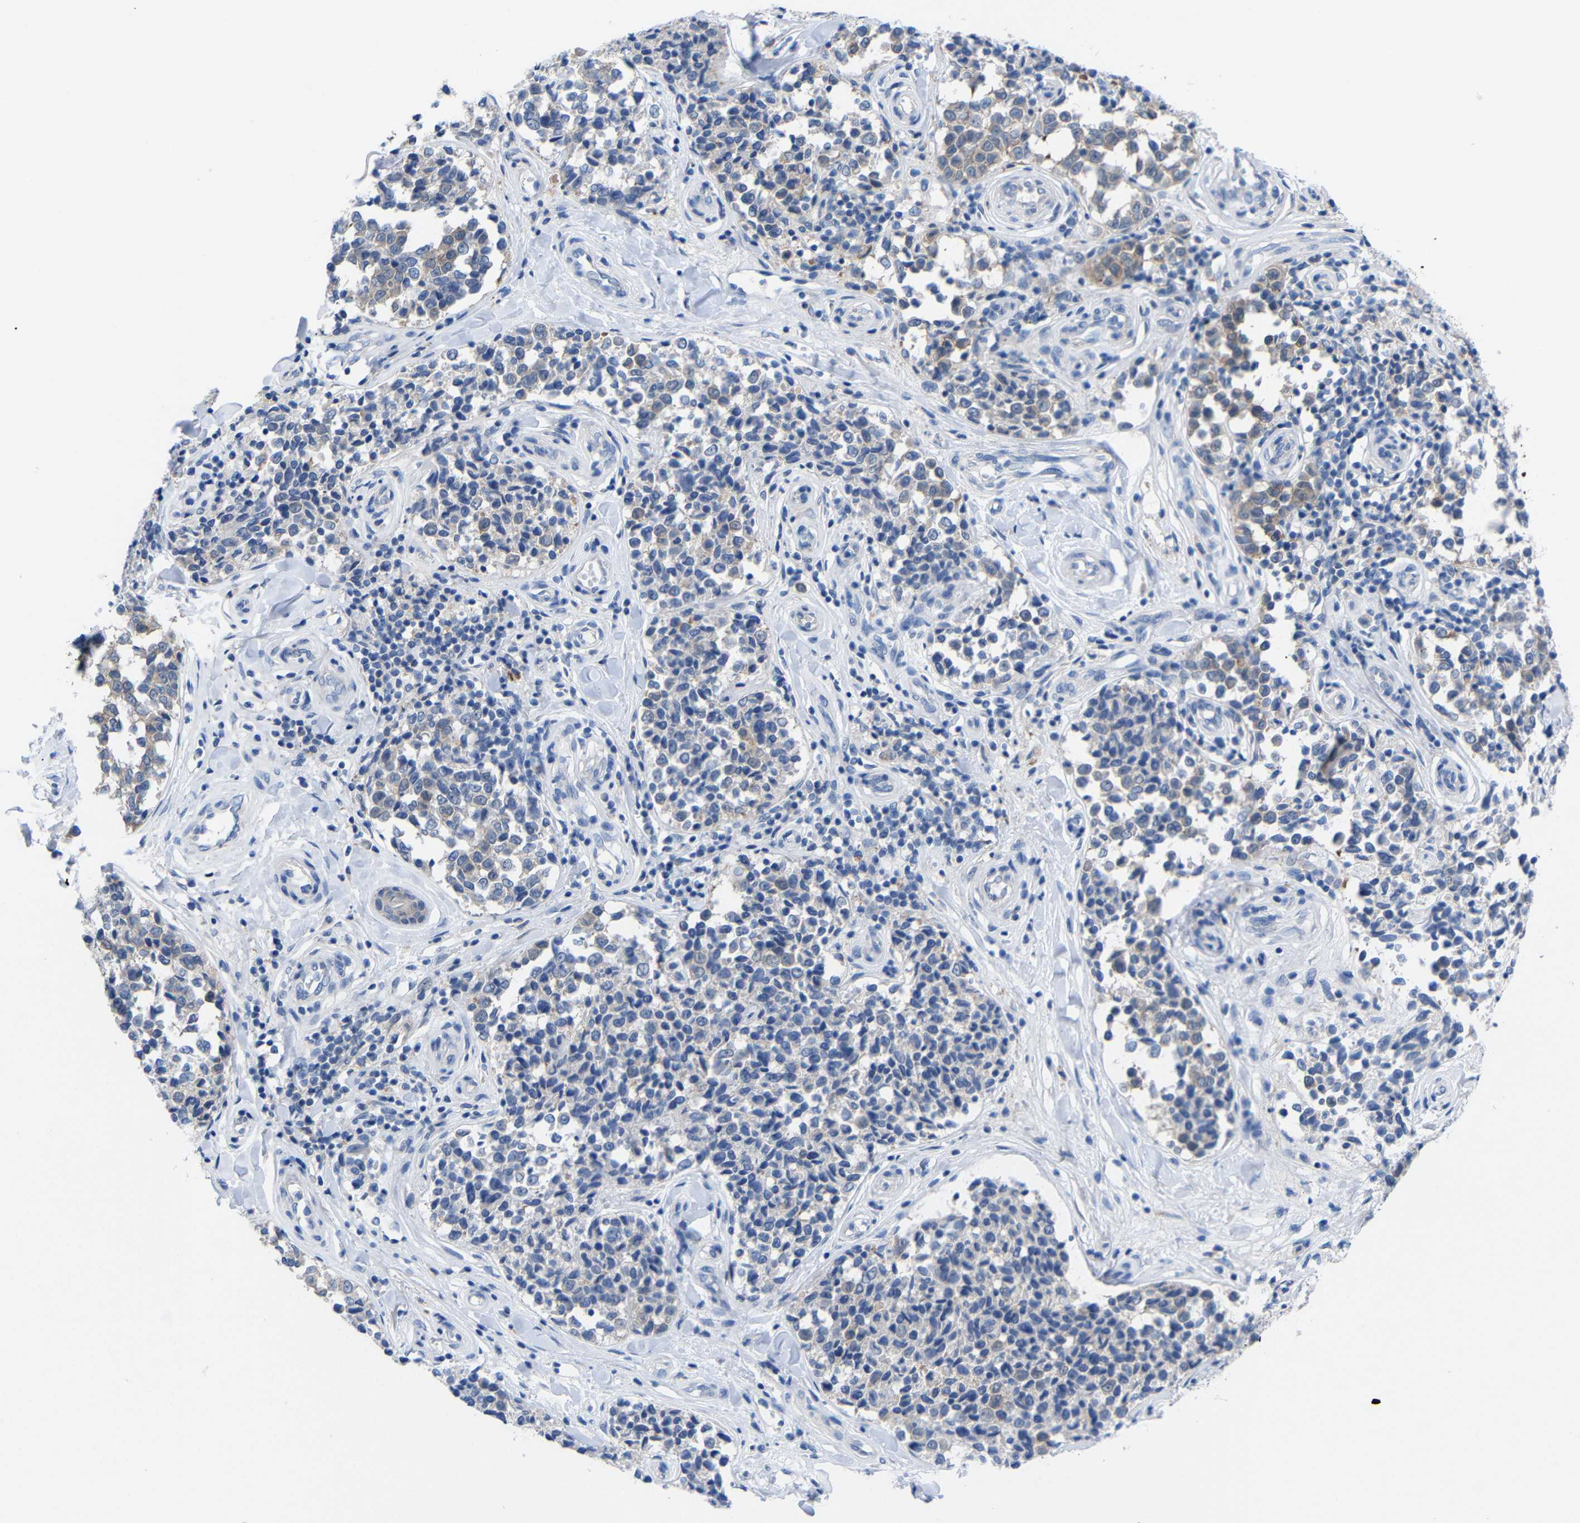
{"staining": {"intensity": "weak", "quantity": "<25%", "location": "cytoplasmic/membranous"}, "tissue": "melanoma", "cell_type": "Tumor cells", "image_type": "cancer", "snomed": [{"axis": "morphology", "description": "Malignant melanoma, NOS"}, {"axis": "topography", "description": "Skin"}], "caption": "Tumor cells show no significant protein positivity in malignant melanoma. (Brightfield microscopy of DAB (3,3'-diaminobenzidine) IHC at high magnification).", "gene": "PEBP1", "patient": {"sex": "female", "age": 64}}